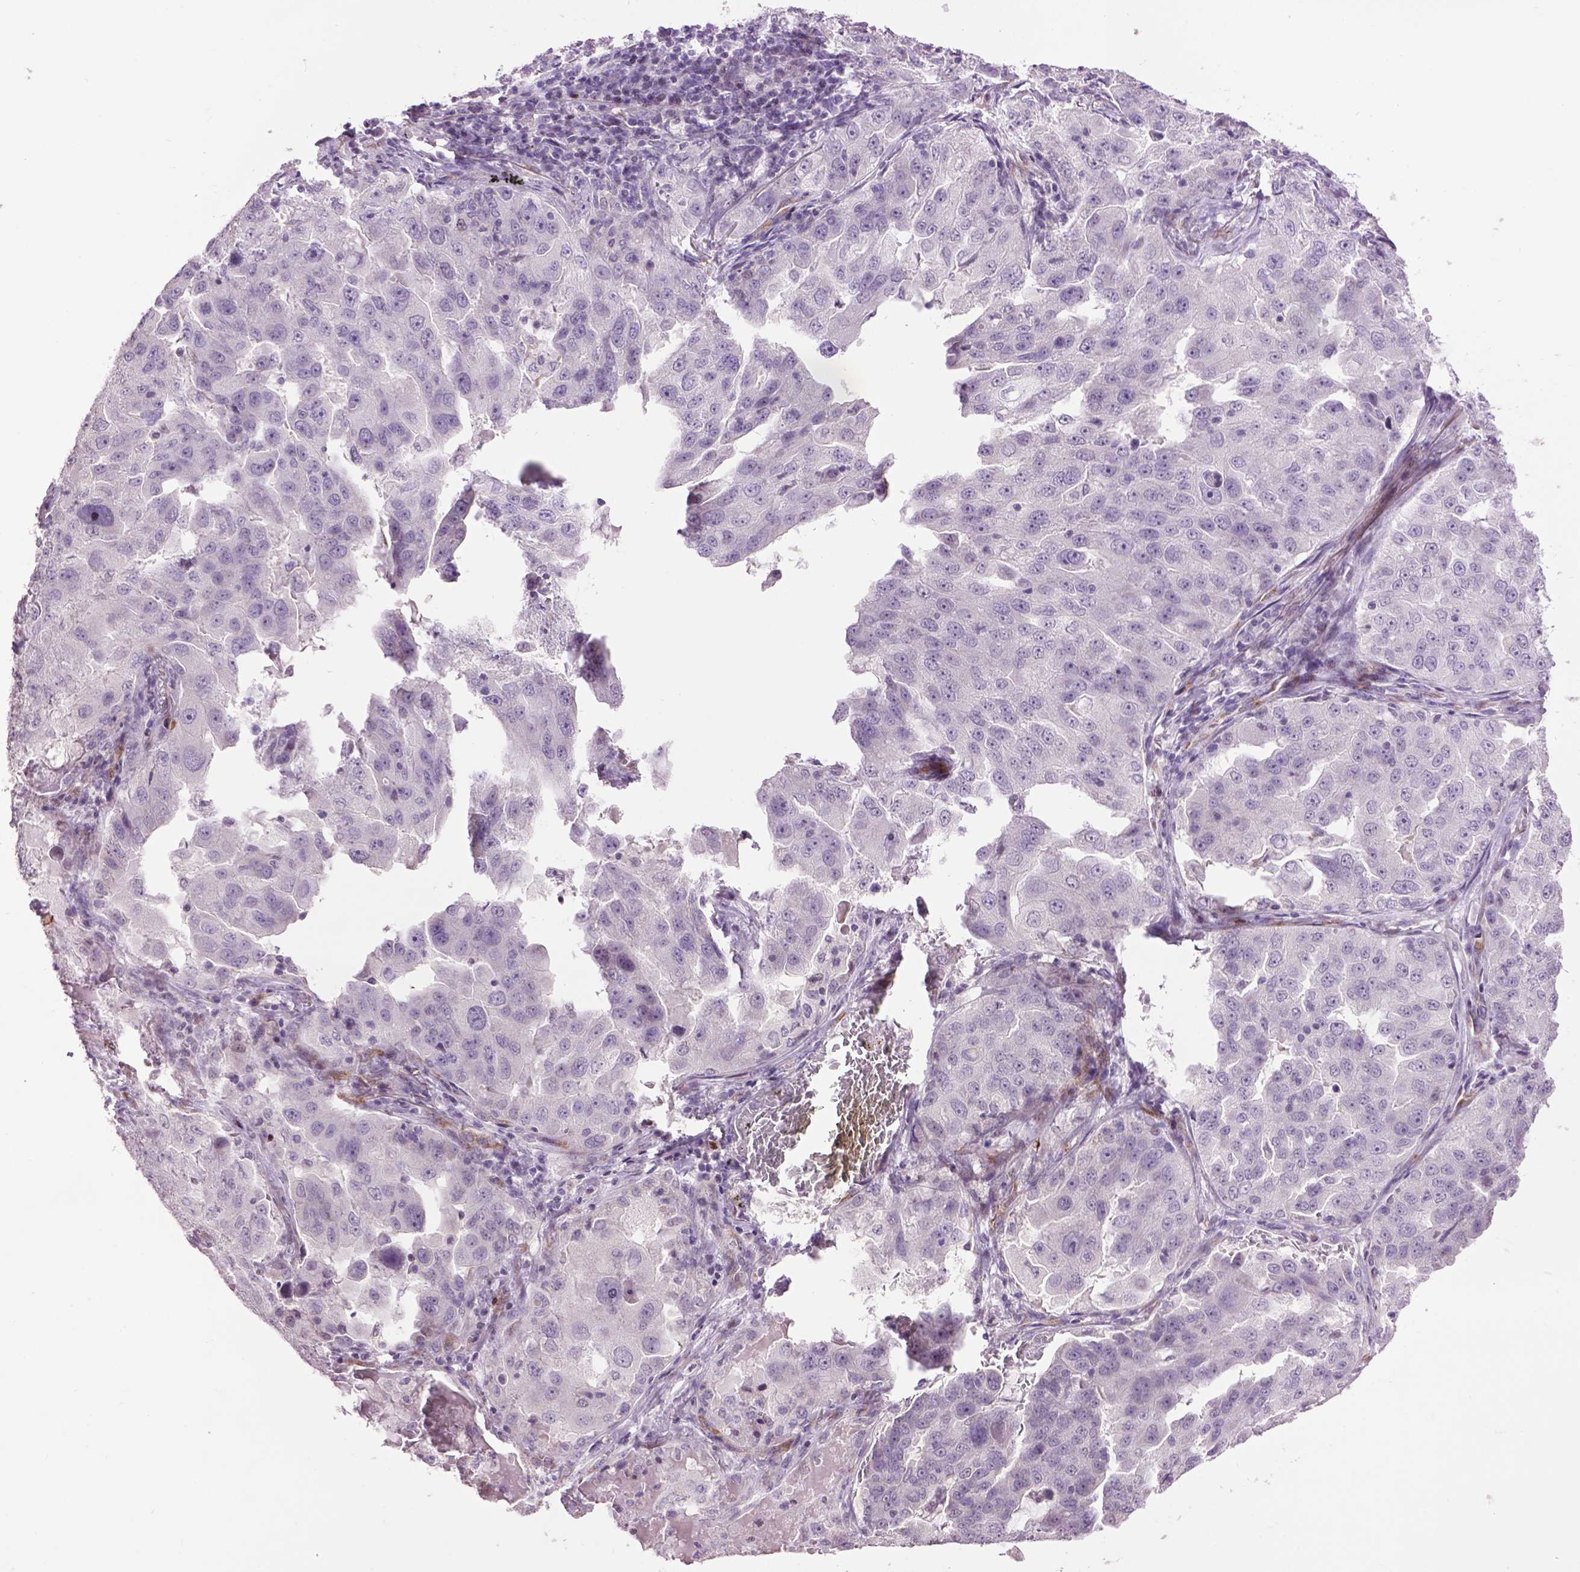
{"staining": {"intensity": "negative", "quantity": "none", "location": "none"}, "tissue": "lung cancer", "cell_type": "Tumor cells", "image_type": "cancer", "snomed": [{"axis": "morphology", "description": "Adenocarcinoma, NOS"}, {"axis": "topography", "description": "Lung"}], "caption": "A histopathology image of lung adenocarcinoma stained for a protein shows no brown staining in tumor cells.", "gene": "TH", "patient": {"sex": "female", "age": 61}}